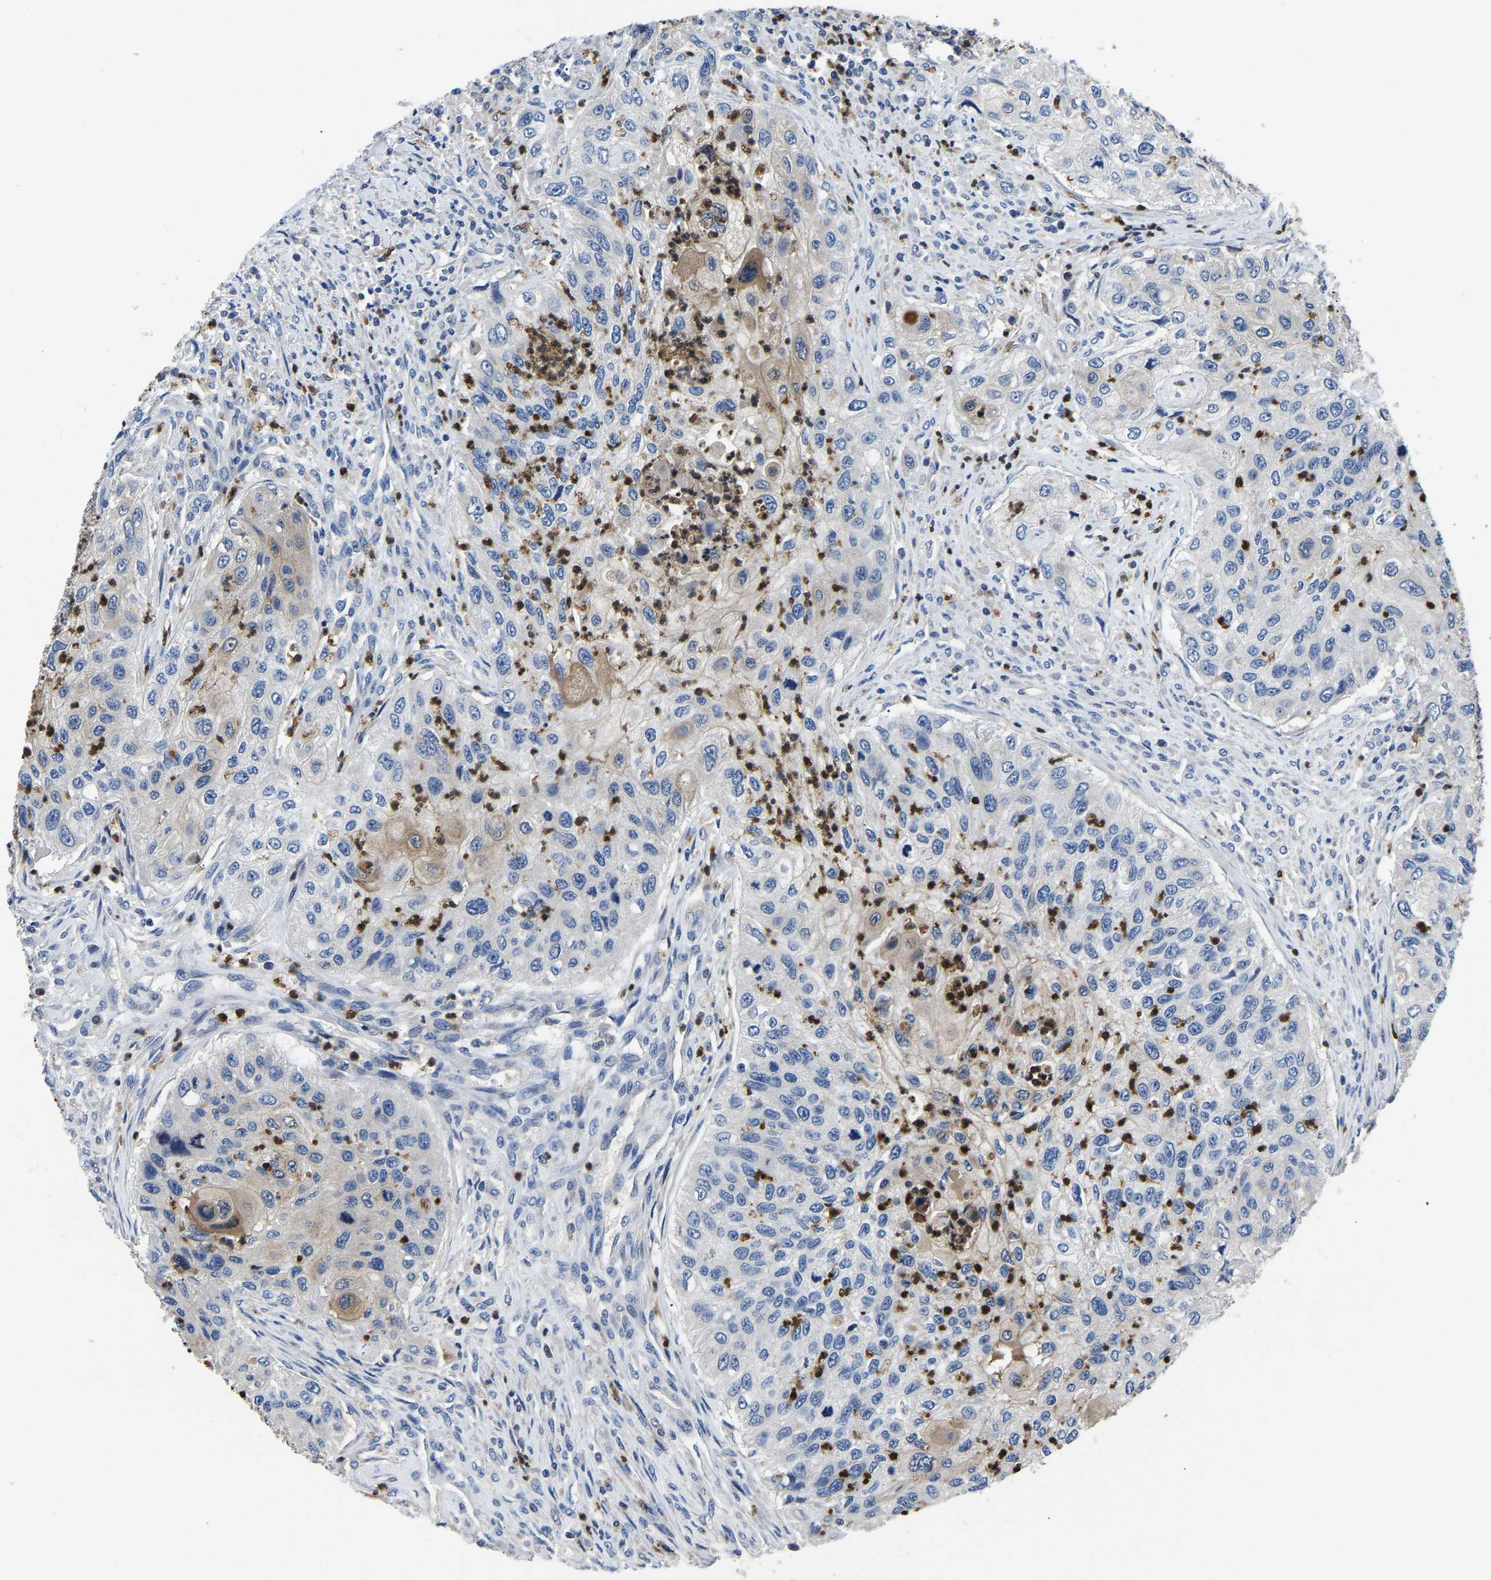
{"staining": {"intensity": "negative", "quantity": "none", "location": "none"}, "tissue": "urothelial cancer", "cell_type": "Tumor cells", "image_type": "cancer", "snomed": [{"axis": "morphology", "description": "Urothelial carcinoma, High grade"}, {"axis": "topography", "description": "Urinary bladder"}], "caption": "Tumor cells show no significant protein positivity in urothelial cancer.", "gene": "TOR1B", "patient": {"sex": "female", "age": 60}}